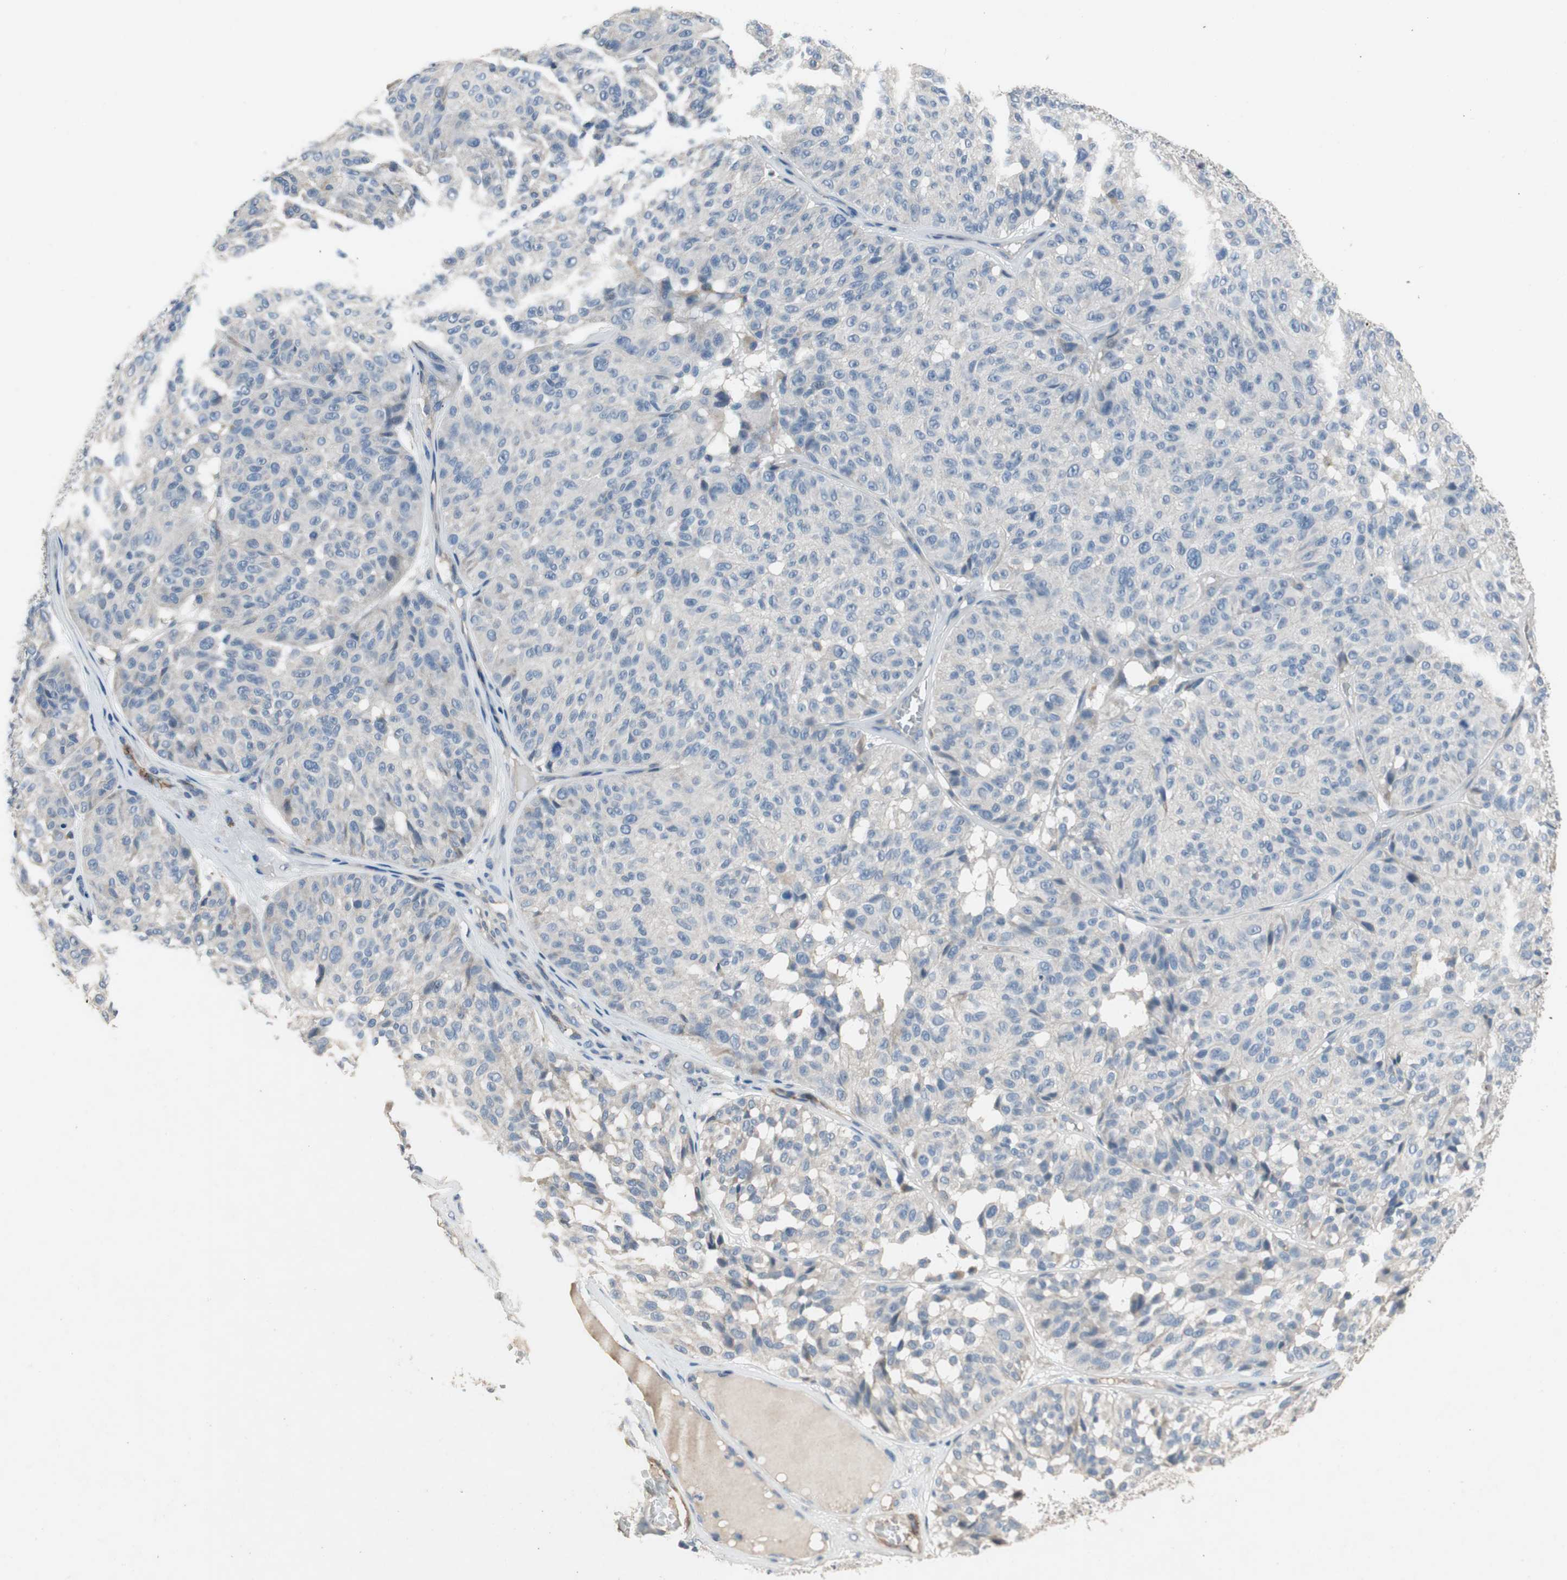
{"staining": {"intensity": "negative", "quantity": "none", "location": "none"}, "tissue": "melanoma", "cell_type": "Tumor cells", "image_type": "cancer", "snomed": [{"axis": "morphology", "description": "Malignant melanoma, NOS"}, {"axis": "topography", "description": "Skin"}], "caption": "Immunohistochemical staining of human melanoma reveals no significant staining in tumor cells. (Stains: DAB immunohistochemistry (IHC) with hematoxylin counter stain, Microscopy: brightfield microscopy at high magnification).", "gene": "ALPL", "patient": {"sex": "female", "age": 46}}